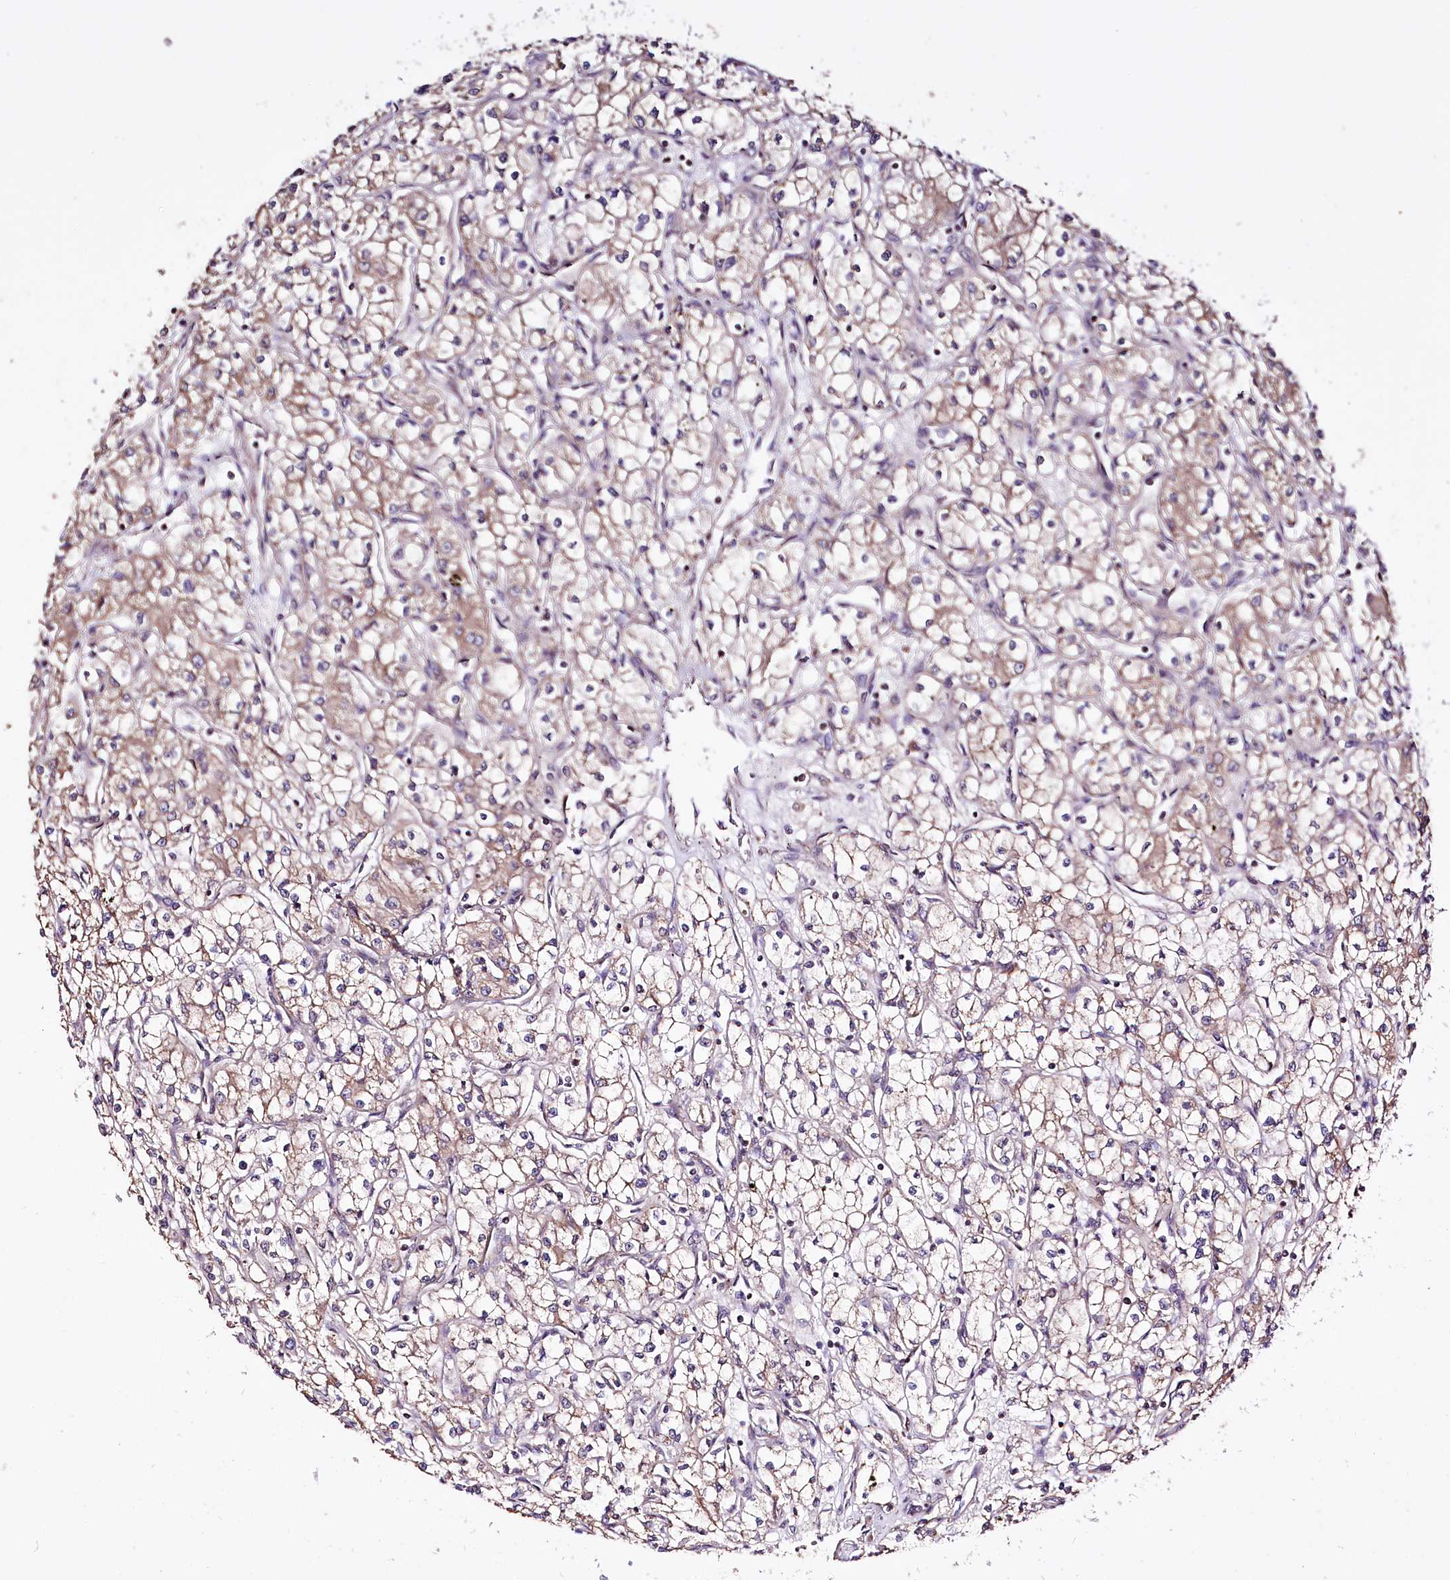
{"staining": {"intensity": "weak", "quantity": ">75%", "location": "cytoplasmic/membranous"}, "tissue": "renal cancer", "cell_type": "Tumor cells", "image_type": "cancer", "snomed": [{"axis": "morphology", "description": "Adenocarcinoma, NOS"}, {"axis": "topography", "description": "Kidney"}], "caption": "This micrograph exhibits adenocarcinoma (renal) stained with immunohistochemistry to label a protein in brown. The cytoplasmic/membranous of tumor cells show weak positivity for the protein. Nuclei are counter-stained blue.", "gene": "WWC1", "patient": {"sex": "male", "age": 59}}